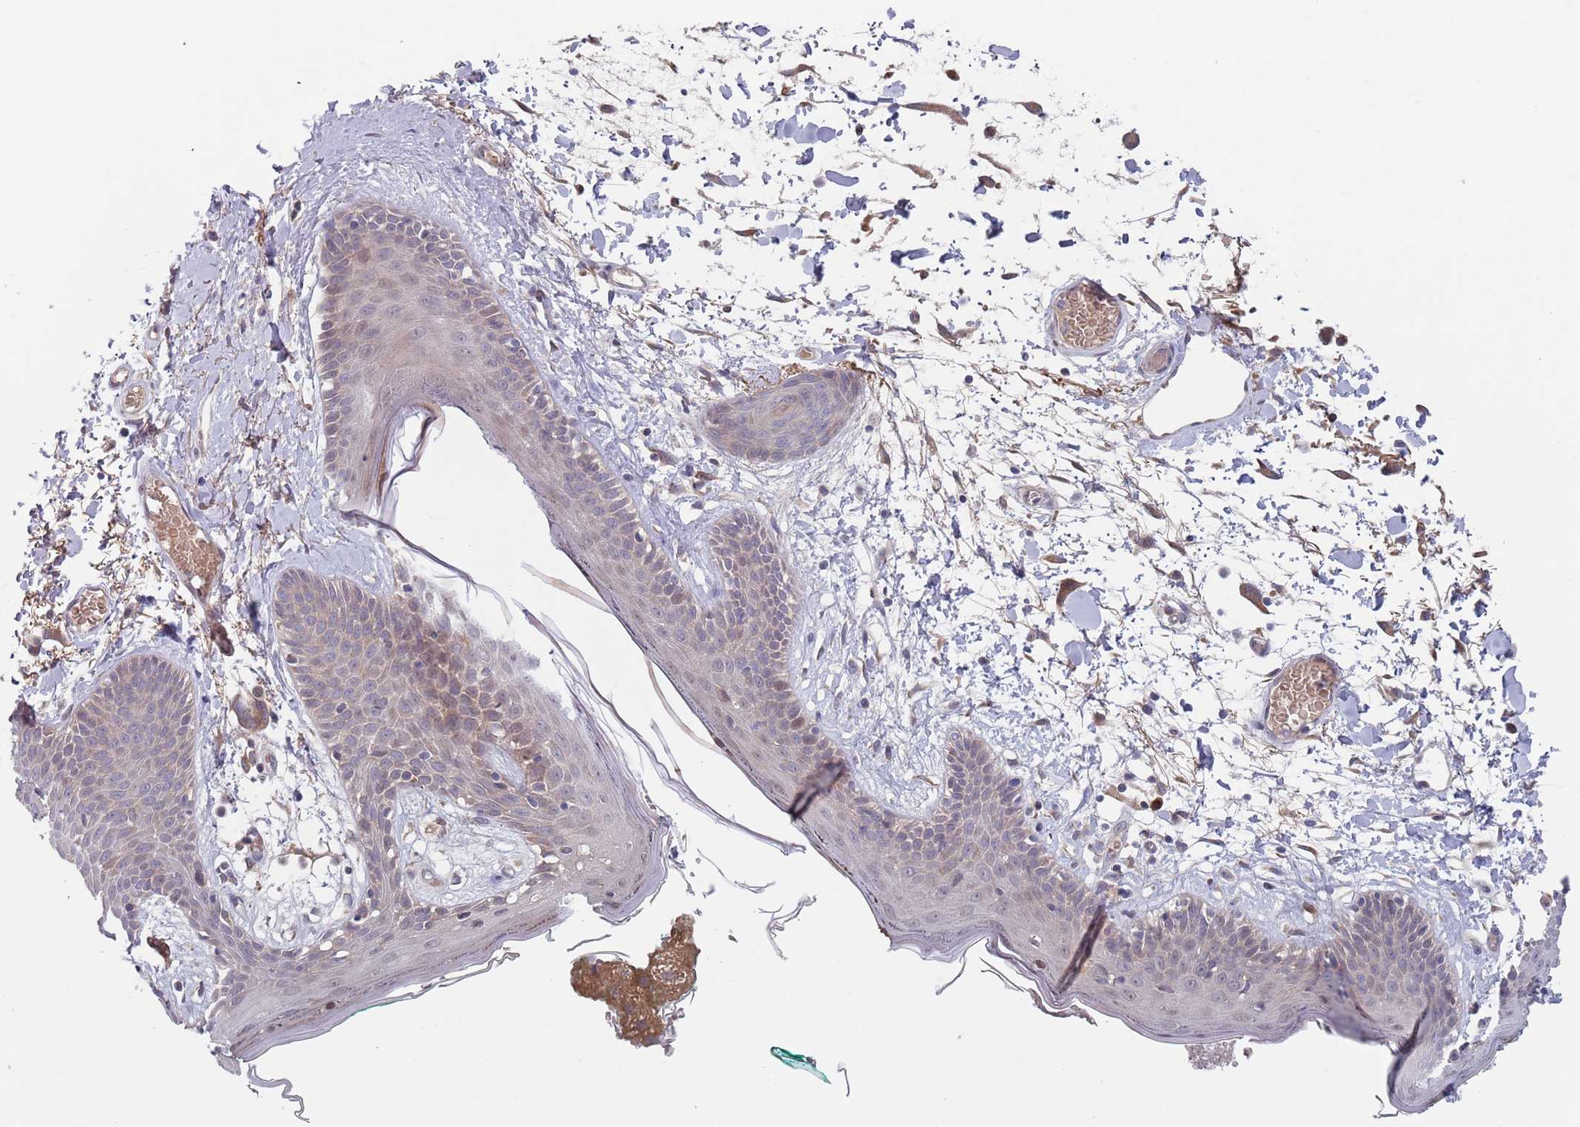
{"staining": {"intensity": "moderate", "quantity": ">75%", "location": "cytoplasmic/membranous"}, "tissue": "skin", "cell_type": "Fibroblasts", "image_type": "normal", "snomed": [{"axis": "morphology", "description": "Normal tissue, NOS"}, {"axis": "topography", "description": "Skin"}], "caption": "Moderate cytoplasmic/membranous staining is present in approximately >75% of fibroblasts in normal skin.", "gene": "ZNF140", "patient": {"sex": "male", "age": 79}}